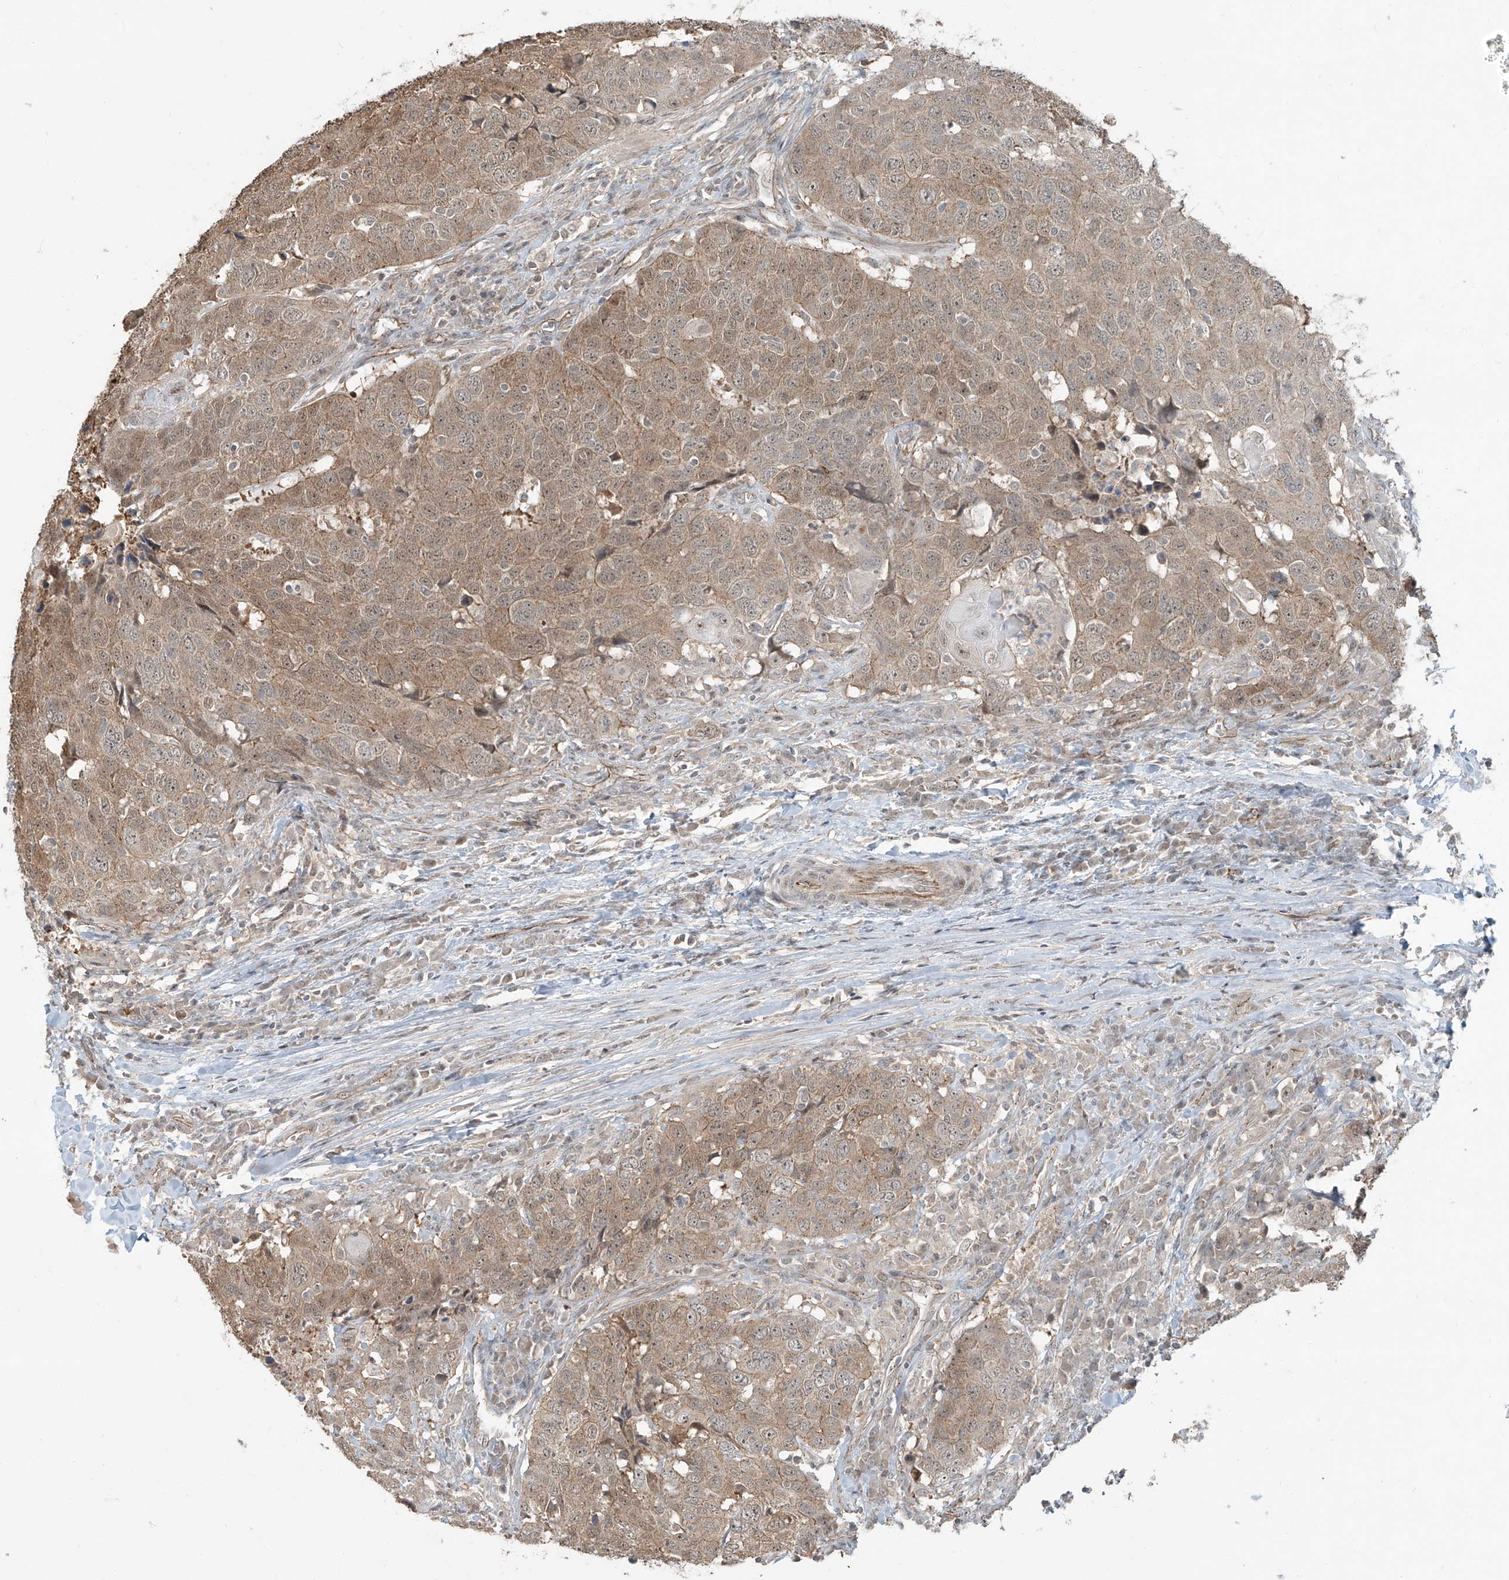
{"staining": {"intensity": "moderate", "quantity": ">75%", "location": "cytoplasmic/membranous"}, "tissue": "head and neck cancer", "cell_type": "Tumor cells", "image_type": "cancer", "snomed": [{"axis": "morphology", "description": "Squamous cell carcinoma, NOS"}, {"axis": "topography", "description": "Head-Neck"}], "caption": "DAB (3,3'-diaminobenzidine) immunohistochemical staining of human head and neck squamous cell carcinoma demonstrates moderate cytoplasmic/membranous protein positivity in approximately >75% of tumor cells.", "gene": "ZNF16", "patient": {"sex": "male", "age": 66}}